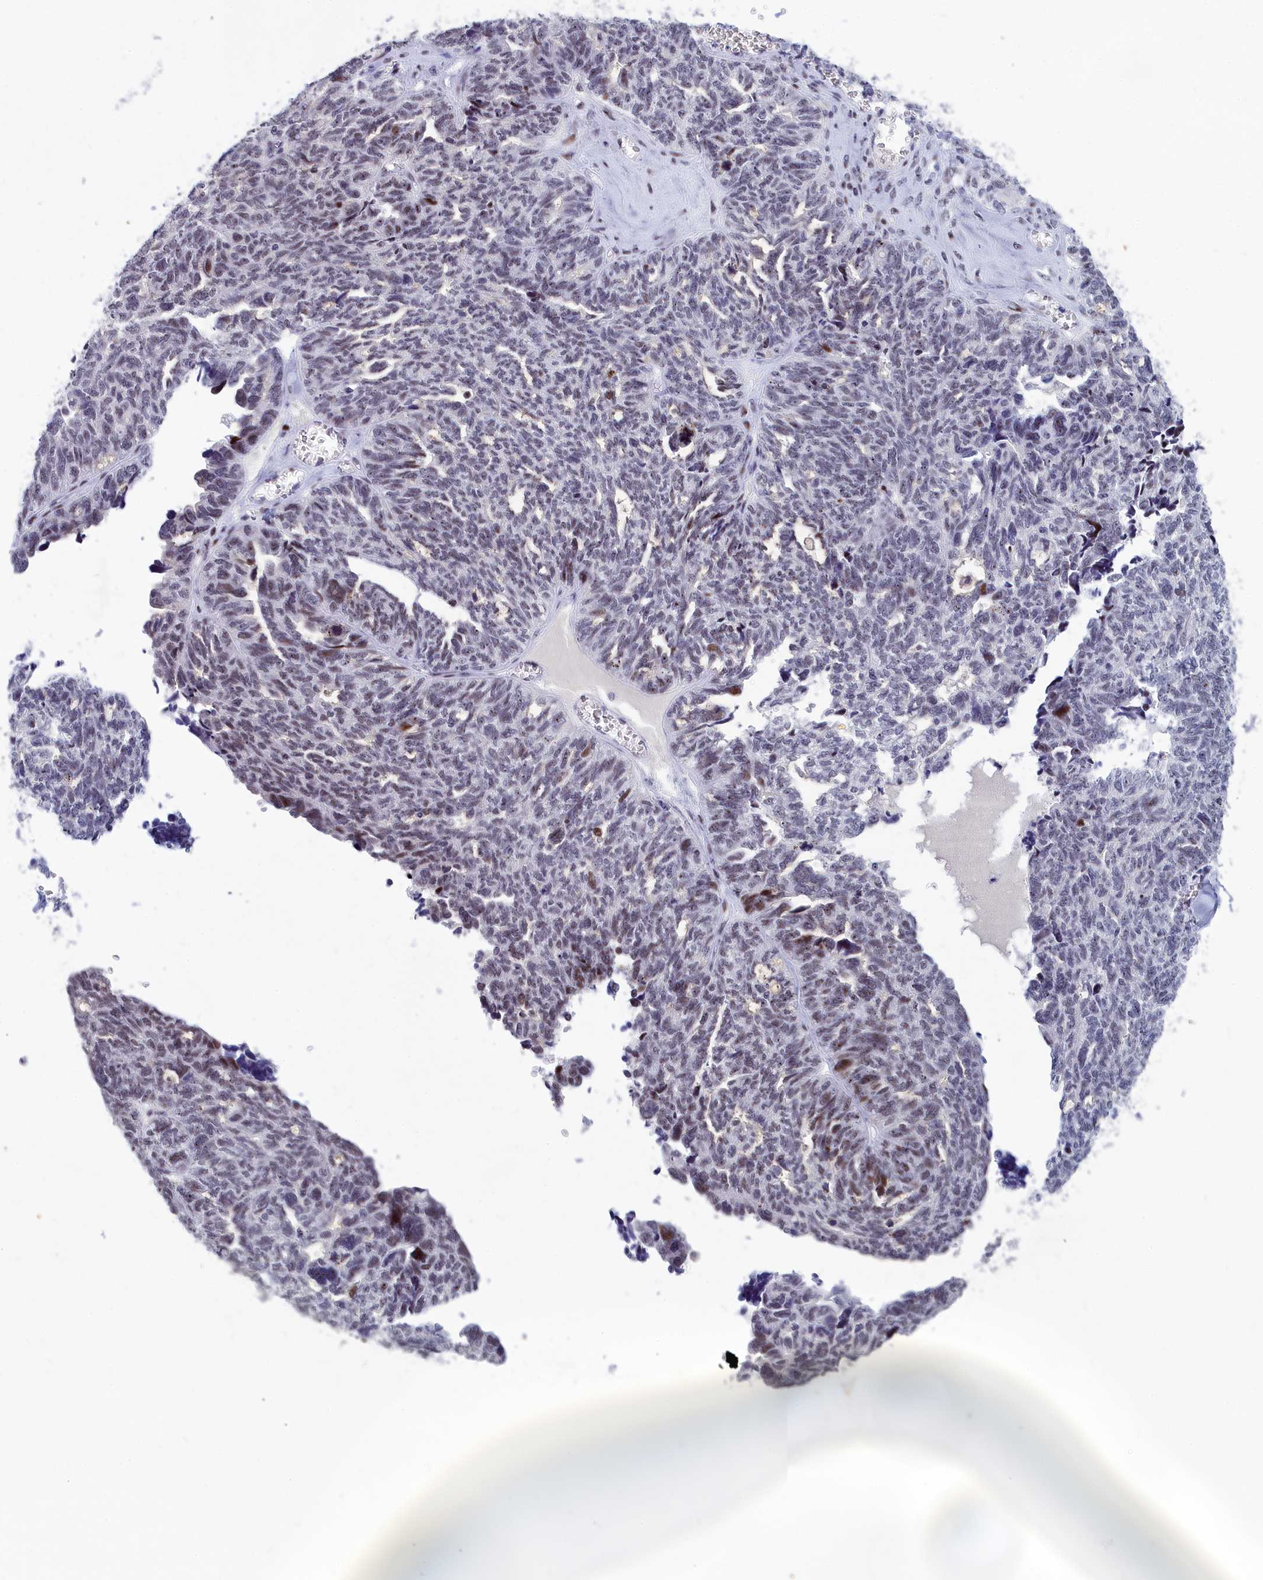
{"staining": {"intensity": "moderate", "quantity": "<25%", "location": "nuclear"}, "tissue": "ovarian cancer", "cell_type": "Tumor cells", "image_type": "cancer", "snomed": [{"axis": "morphology", "description": "Cystadenocarcinoma, serous, NOS"}, {"axis": "topography", "description": "Ovary"}], "caption": "Immunohistochemical staining of ovarian cancer (serous cystadenocarcinoma) displays moderate nuclear protein expression in about <25% of tumor cells.", "gene": "NSA2", "patient": {"sex": "female", "age": 79}}